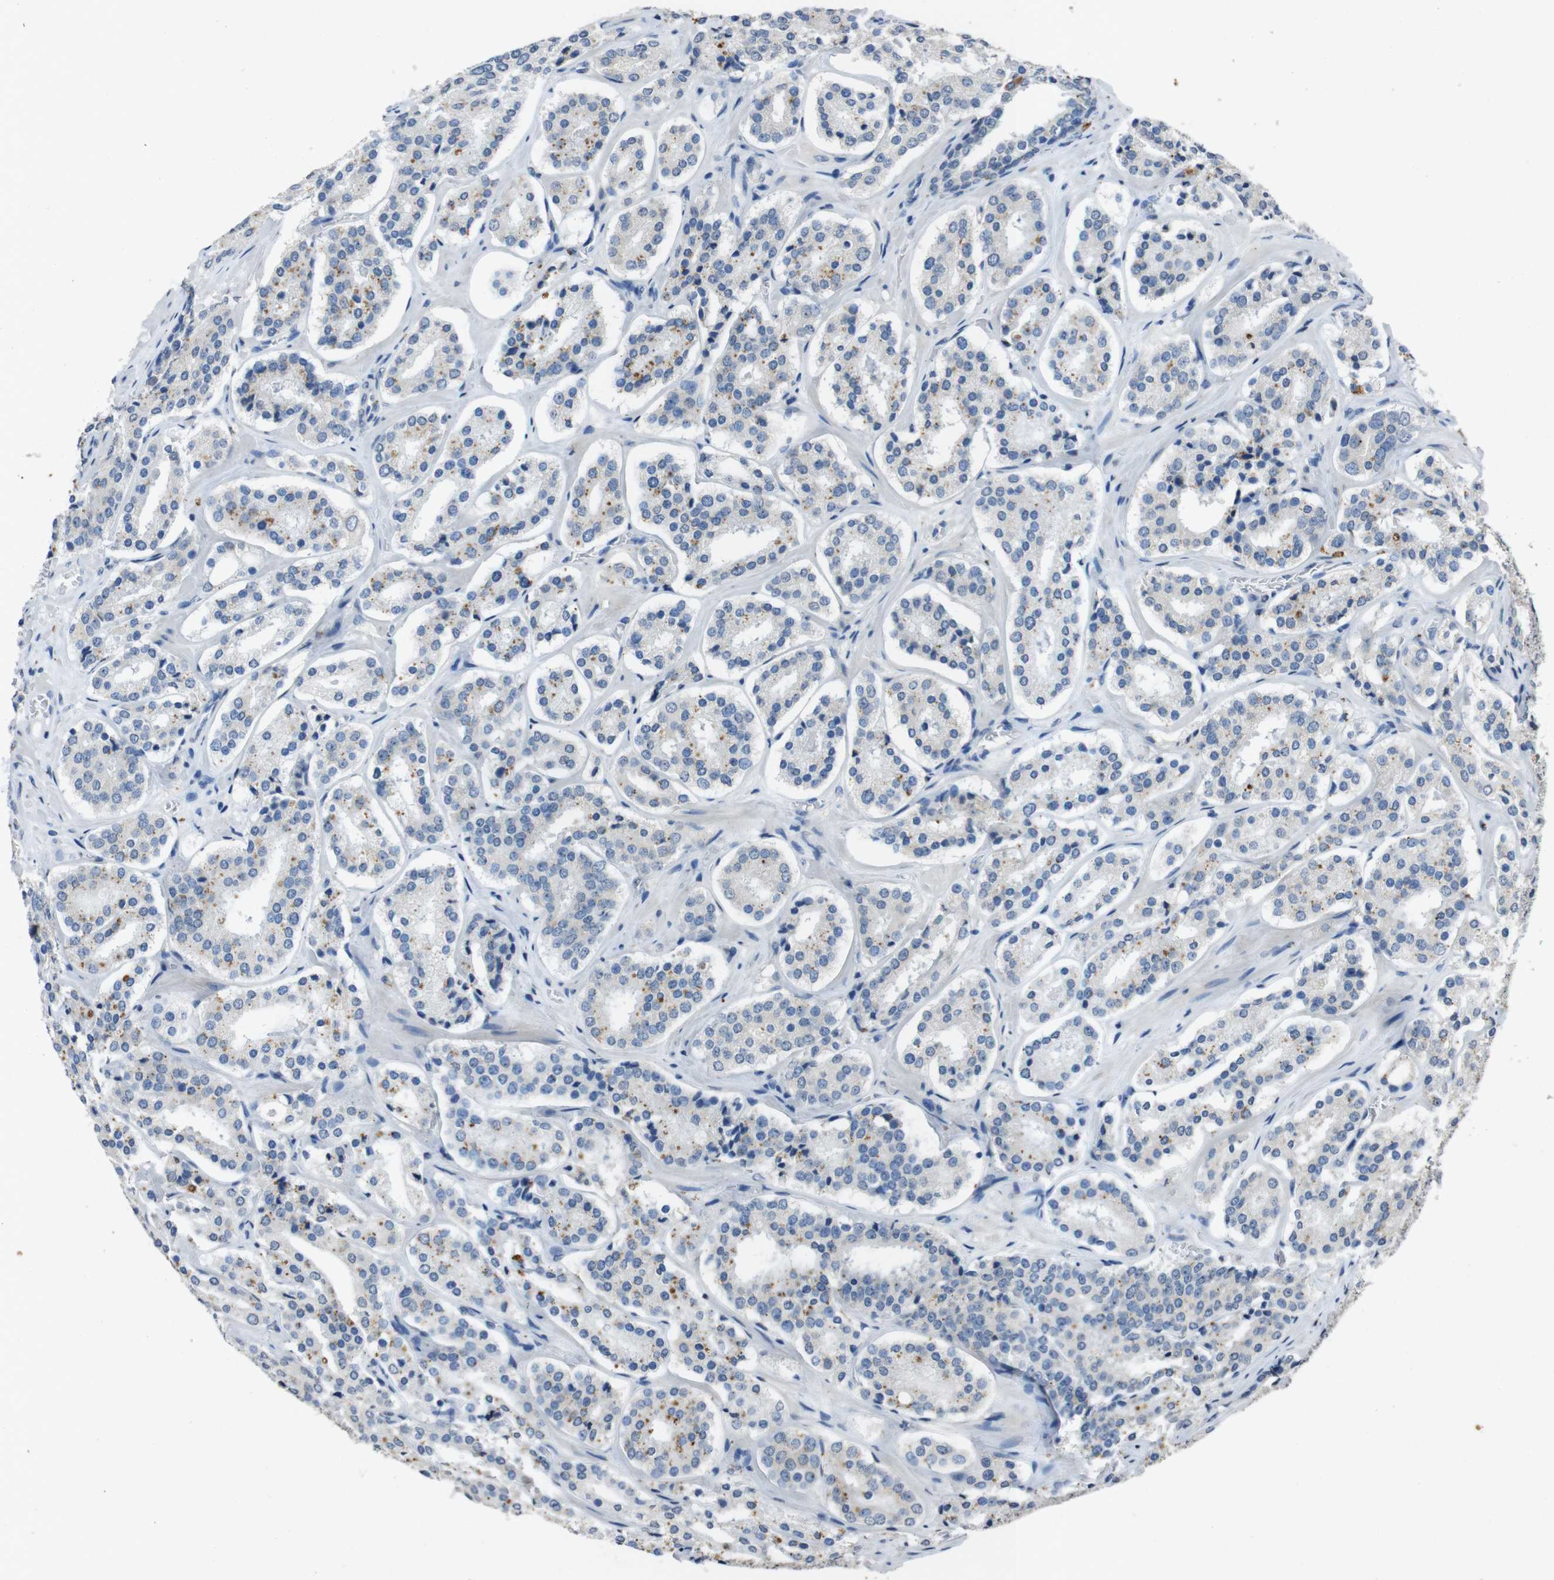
{"staining": {"intensity": "negative", "quantity": "none", "location": "none"}, "tissue": "prostate cancer", "cell_type": "Tumor cells", "image_type": "cancer", "snomed": [{"axis": "morphology", "description": "Adenocarcinoma, High grade"}, {"axis": "topography", "description": "Prostate"}], "caption": "IHC image of neoplastic tissue: prostate cancer stained with DAB demonstrates no significant protein positivity in tumor cells.", "gene": "STBD1", "patient": {"sex": "male", "age": 60}}